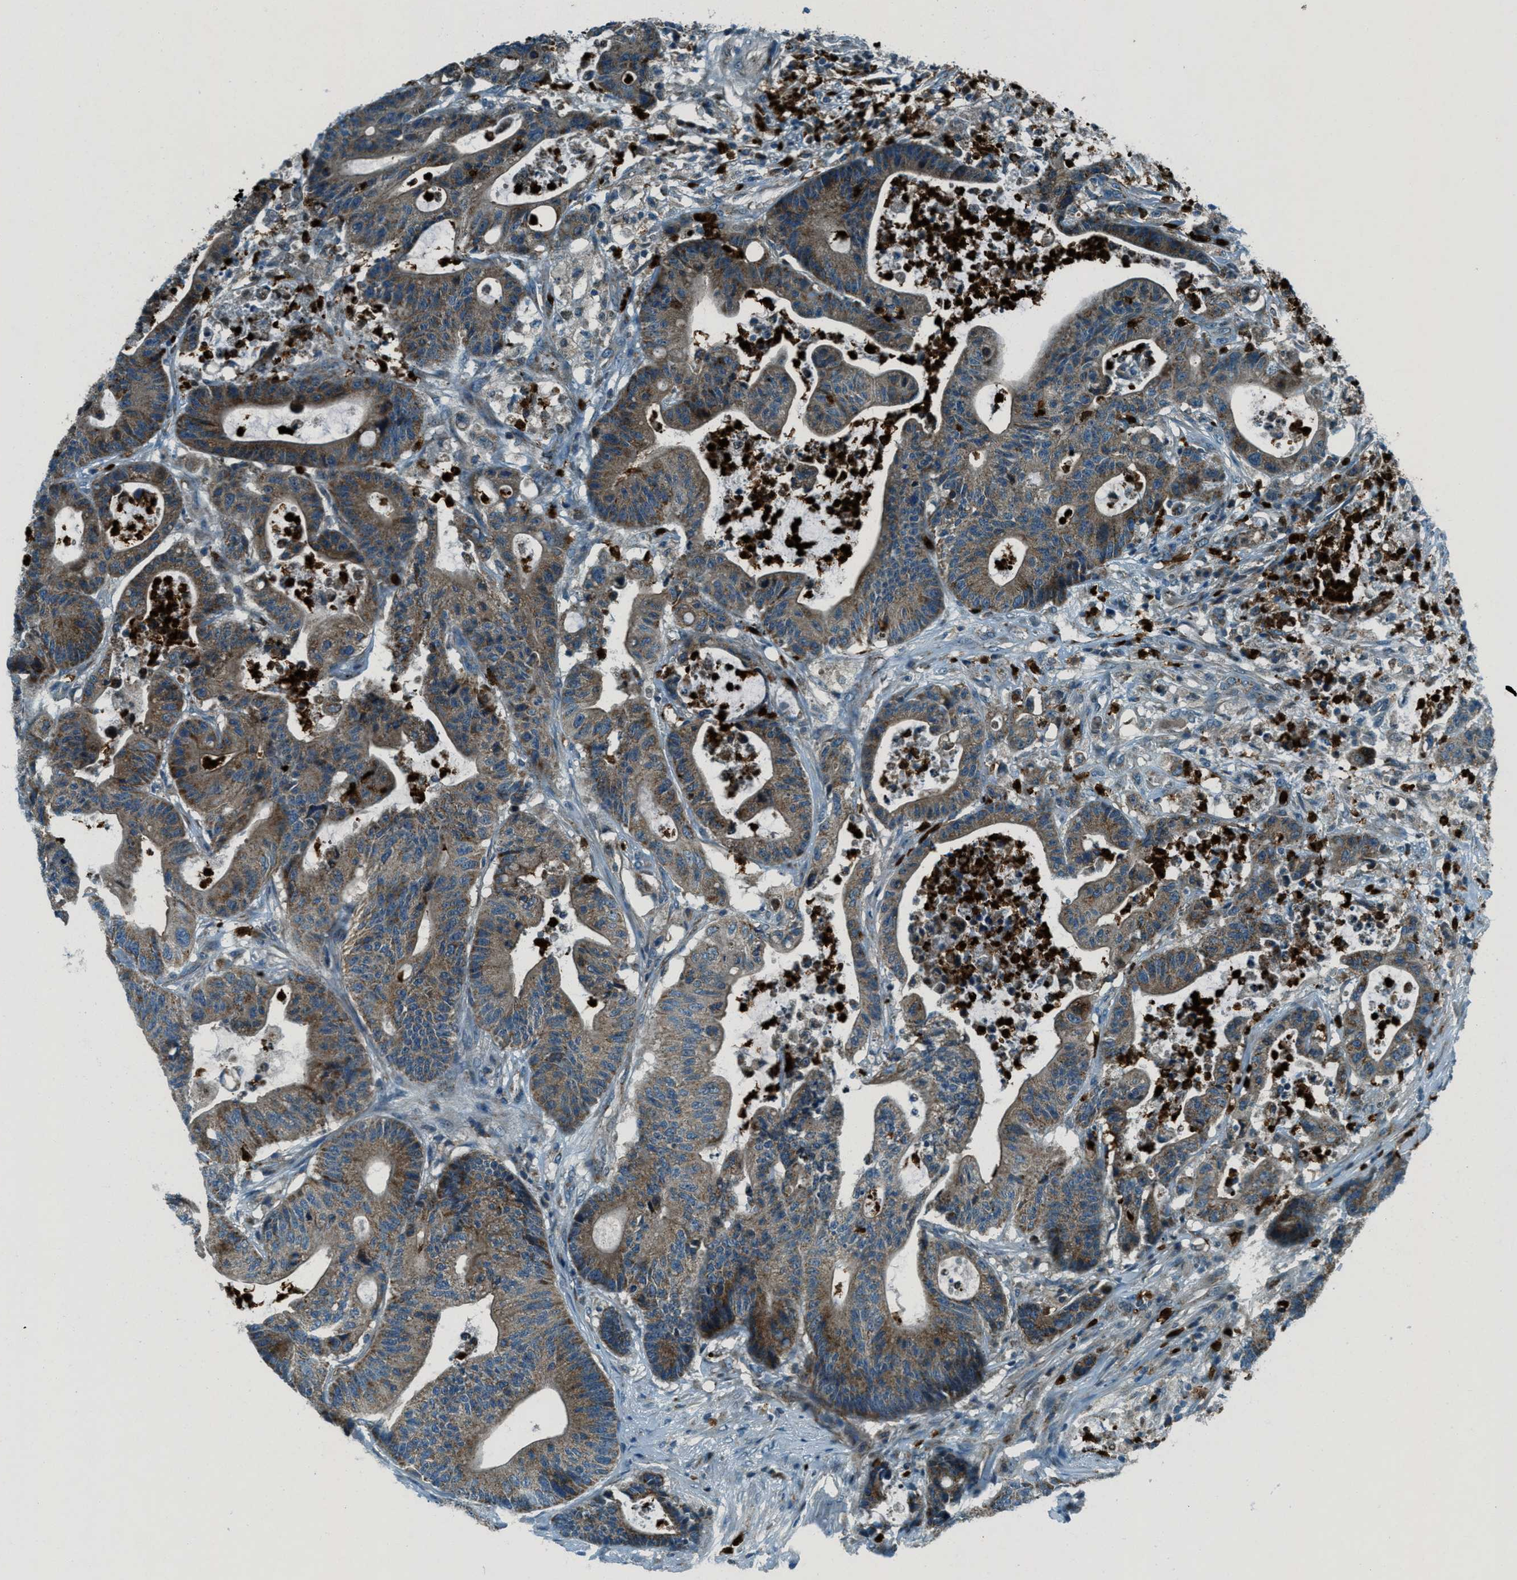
{"staining": {"intensity": "moderate", "quantity": ">75%", "location": "cytoplasmic/membranous"}, "tissue": "colorectal cancer", "cell_type": "Tumor cells", "image_type": "cancer", "snomed": [{"axis": "morphology", "description": "Adenocarcinoma, NOS"}, {"axis": "topography", "description": "Colon"}], "caption": "Colorectal cancer (adenocarcinoma) stained for a protein shows moderate cytoplasmic/membranous positivity in tumor cells.", "gene": "FAR1", "patient": {"sex": "female", "age": 84}}